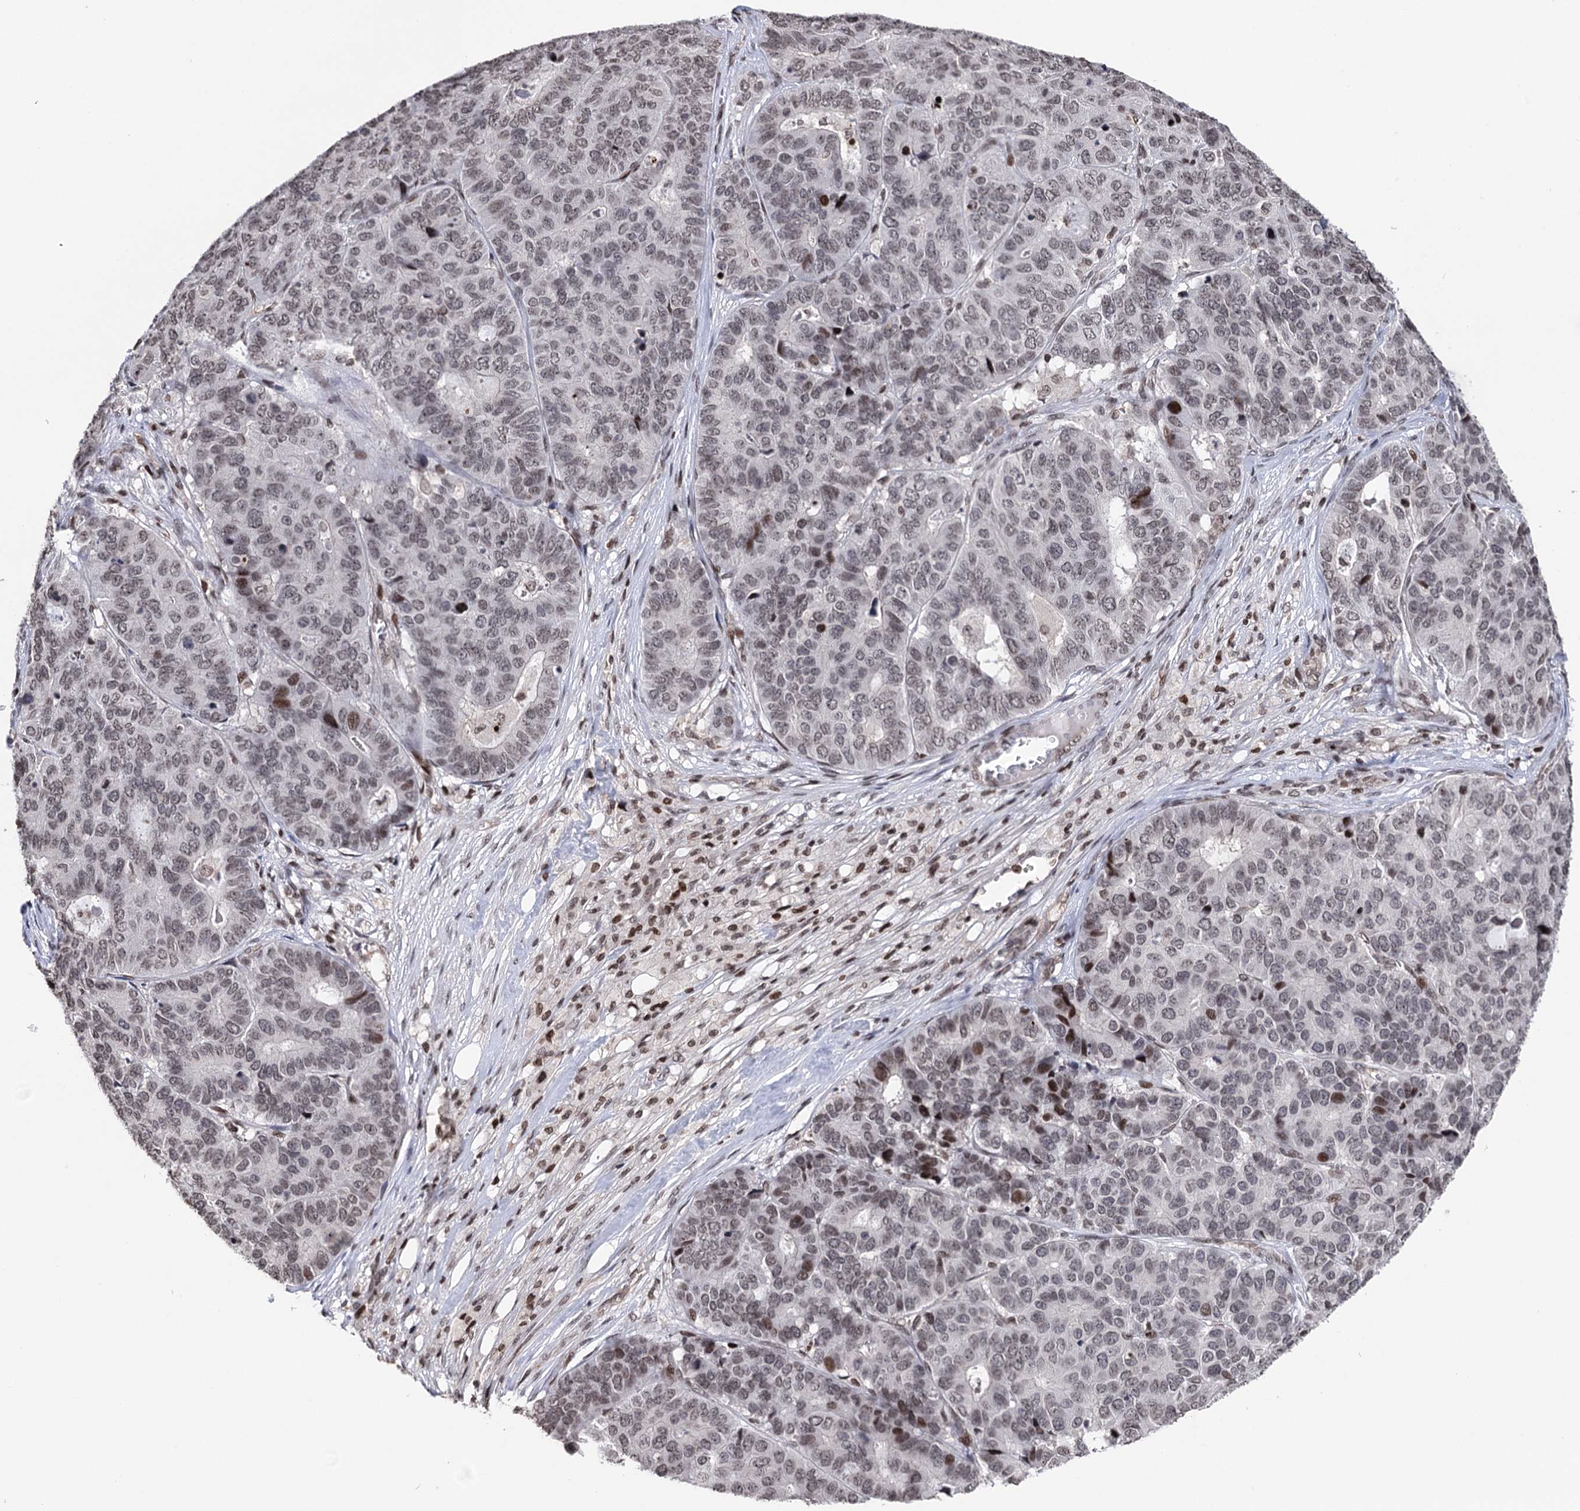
{"staining": {"intensity": "moderate", "quantity": "<25%", "location": "nuclear"}, "tissue": "pancreatic cancer", "cell_type": "Tumor cells", "image_type": "cancer", "snomed": [{"axis": "morphology", "description": "Adenocarcinoma, NOS"}, {"axis": "topography", "description": "Pancreas"}], "caption": "Moderate nuclear staining for a protein is present in about <25% of tumor cells of pancreatic adenocarcinoma using immunohistochemistry (IHC).", "gene": "CCDC77", "patient": {"sex": "male", "age": 50}}